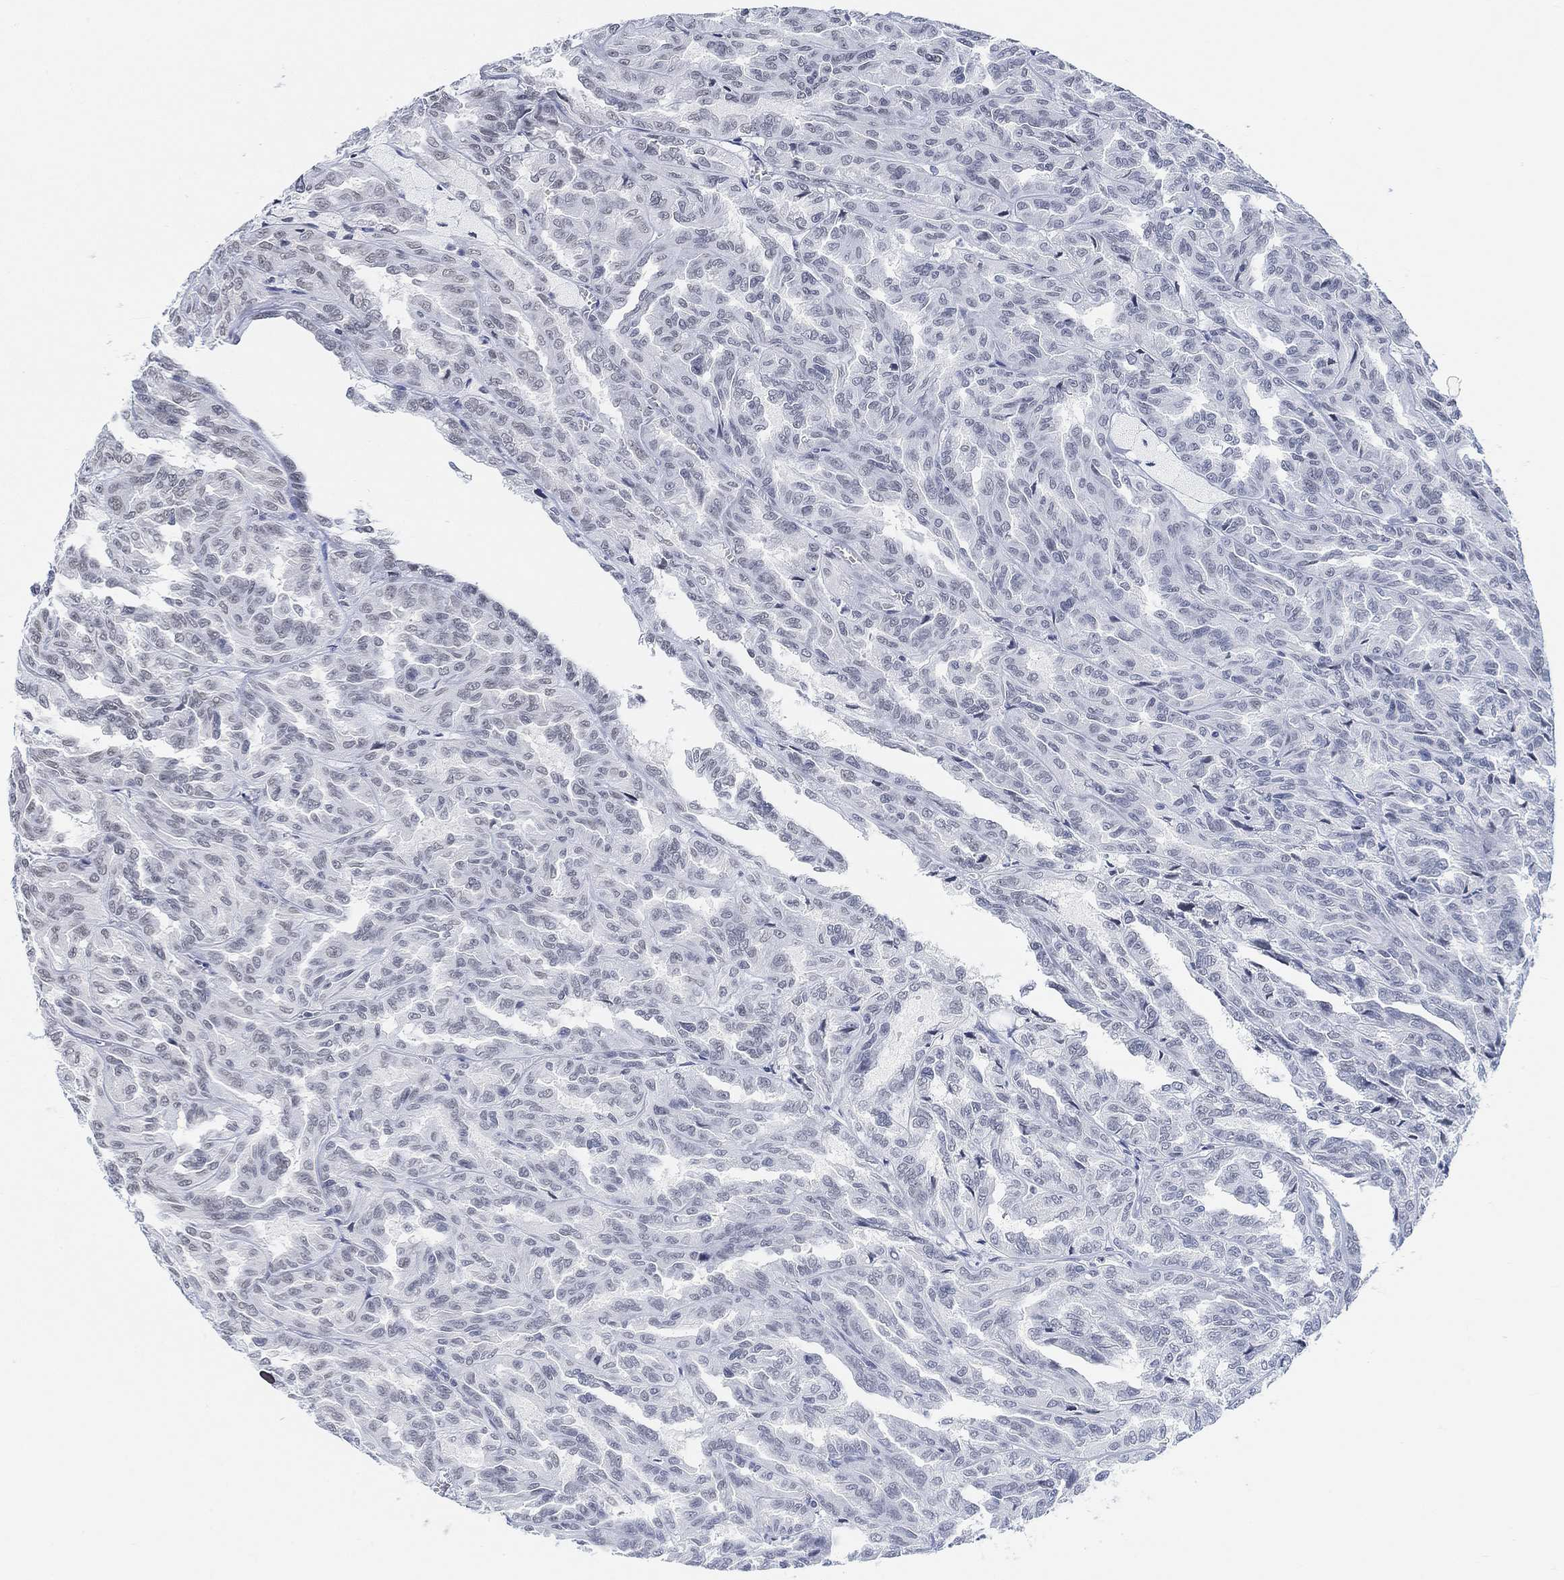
{"staining": {"intensity": "negative", "quantity": "none", "location": "none"}, "tissue": "renal cancer", "cell_type": "Tumor cells", "image_type": "cancer", "snomed": [{"axis": "morphology", "description": "Adenocarcinoma, NOS"}, {"axis": "topography", "description": "Kidney"}], "caption": "Tumor cells are negative for protein expression in human renal cancer (adenocarcinoma).", "gene": "PURG", "patient": {"sex": "male", "age": 79}}